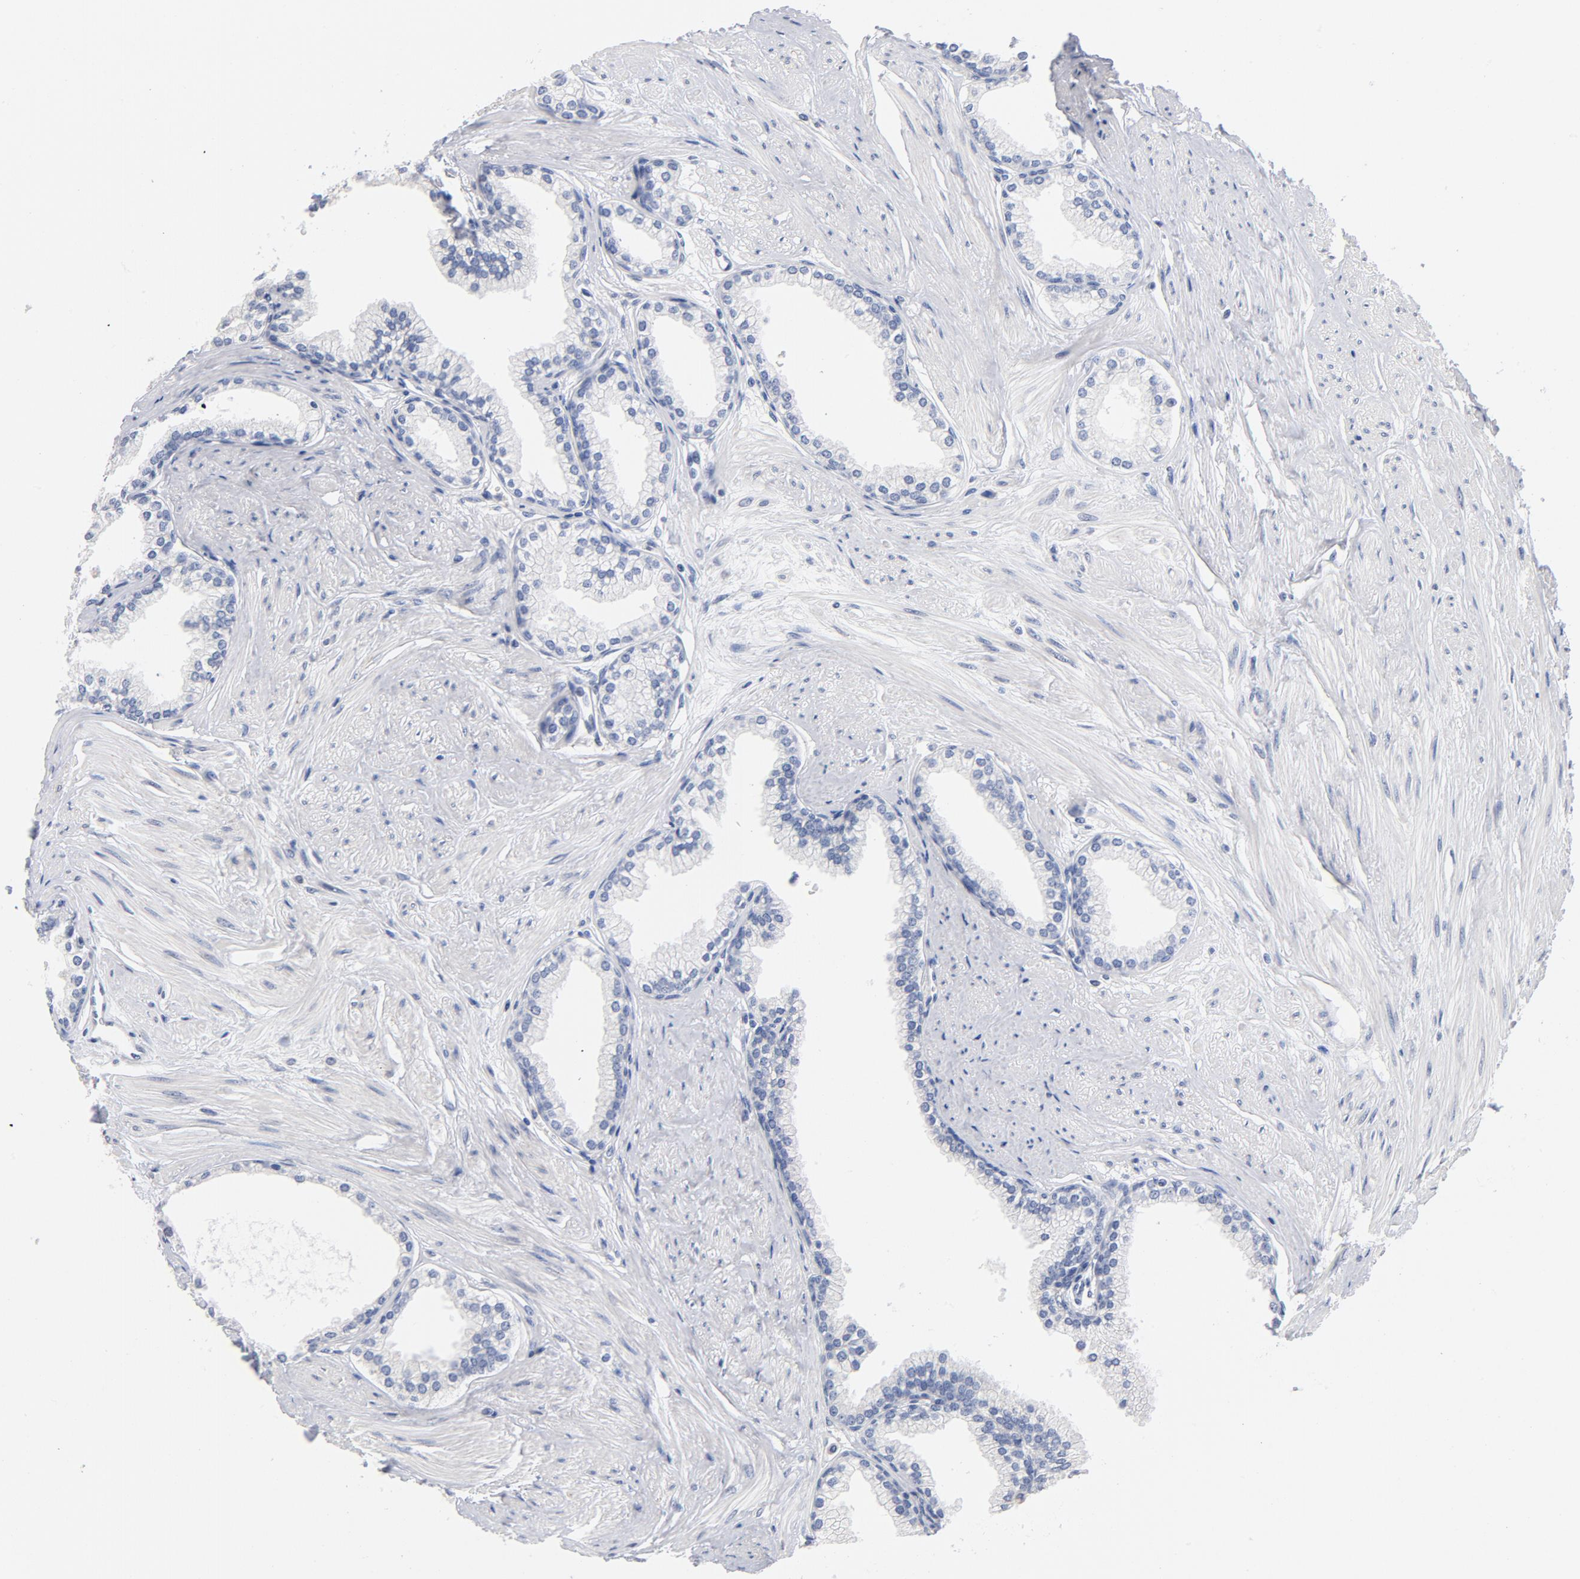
{"staining": {"intensity": "negative", "quantity": "none", "location": "none"}, "tissue": "prostate", "cell_type": "Glandular cells", "image_type": "normal", "snomed": [{"axis": "morphology", "description": "Normal tissue, NOS"}, {"axis": "topography", "description": "Prostate"}], "caption": "High magnification brightfield microscopy of unremarkable prostate stained with DAB (3,3'-diaminobenzidine) (brown) and counterstained with hematoxylin (blue): glandular cells show no significant expression. Nuclei are stained in blue.", "gene": "RBM3", "patient": {"sex": "male", "age": 64}}